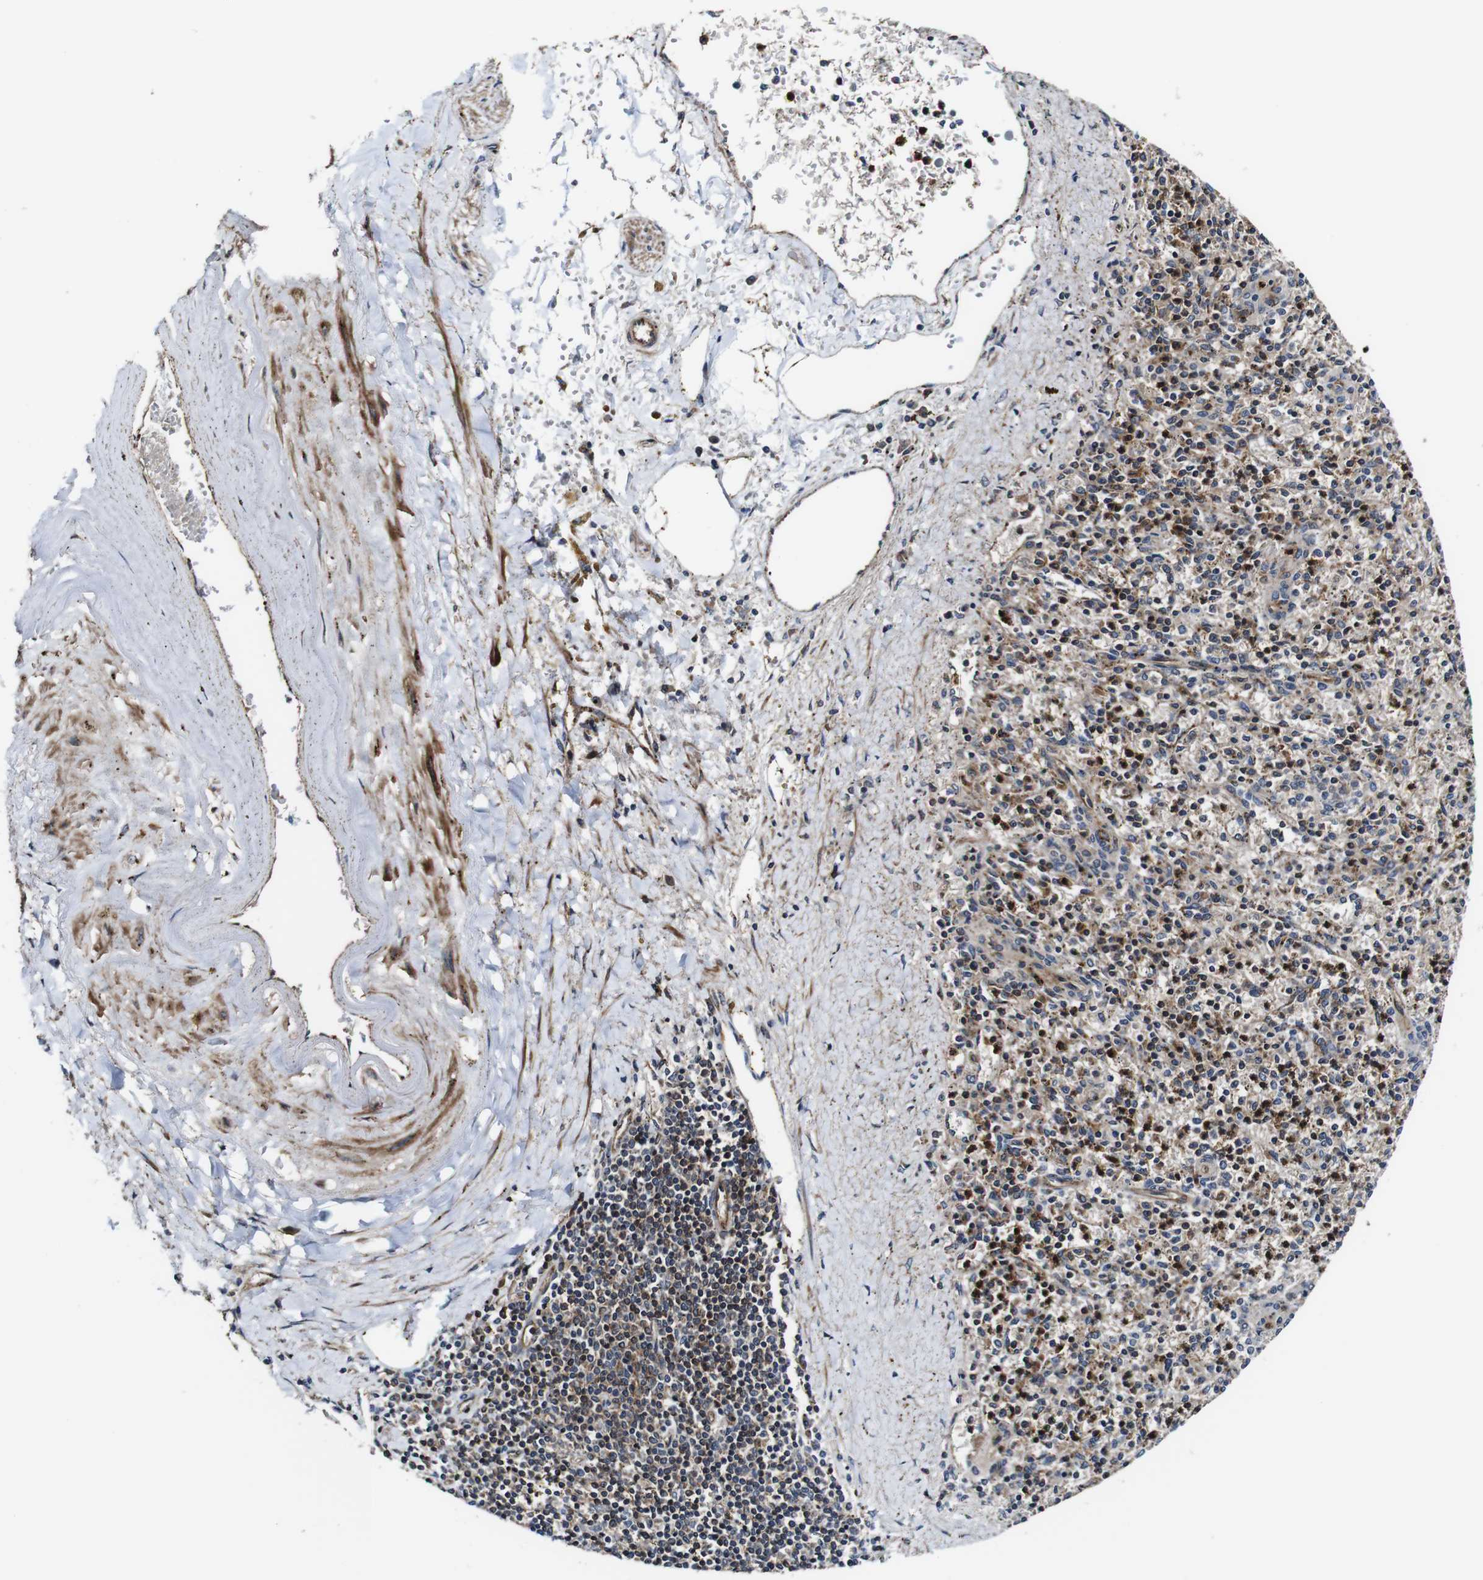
{"staining": {"intensity": "strong", "quantity": "25%-75%", "location": "cytoplasmic/membranous"}, "tissue": "spleen", "cell_type": "Cells in red pulp", "image_type": "normal", "snomed": [{"axis": "morphology", "description": "Normal tissue, NOS"}, {"axis": "topography", "description": "Spleen"}], "caption": "Strong cytoplasmic/membranous staining for a protein is seen in approximately 25%-75% of cells in red pulp of benign spleen using IHC.", "gene": "TNIK", "patient": {"sex": "male", "age": 72}}